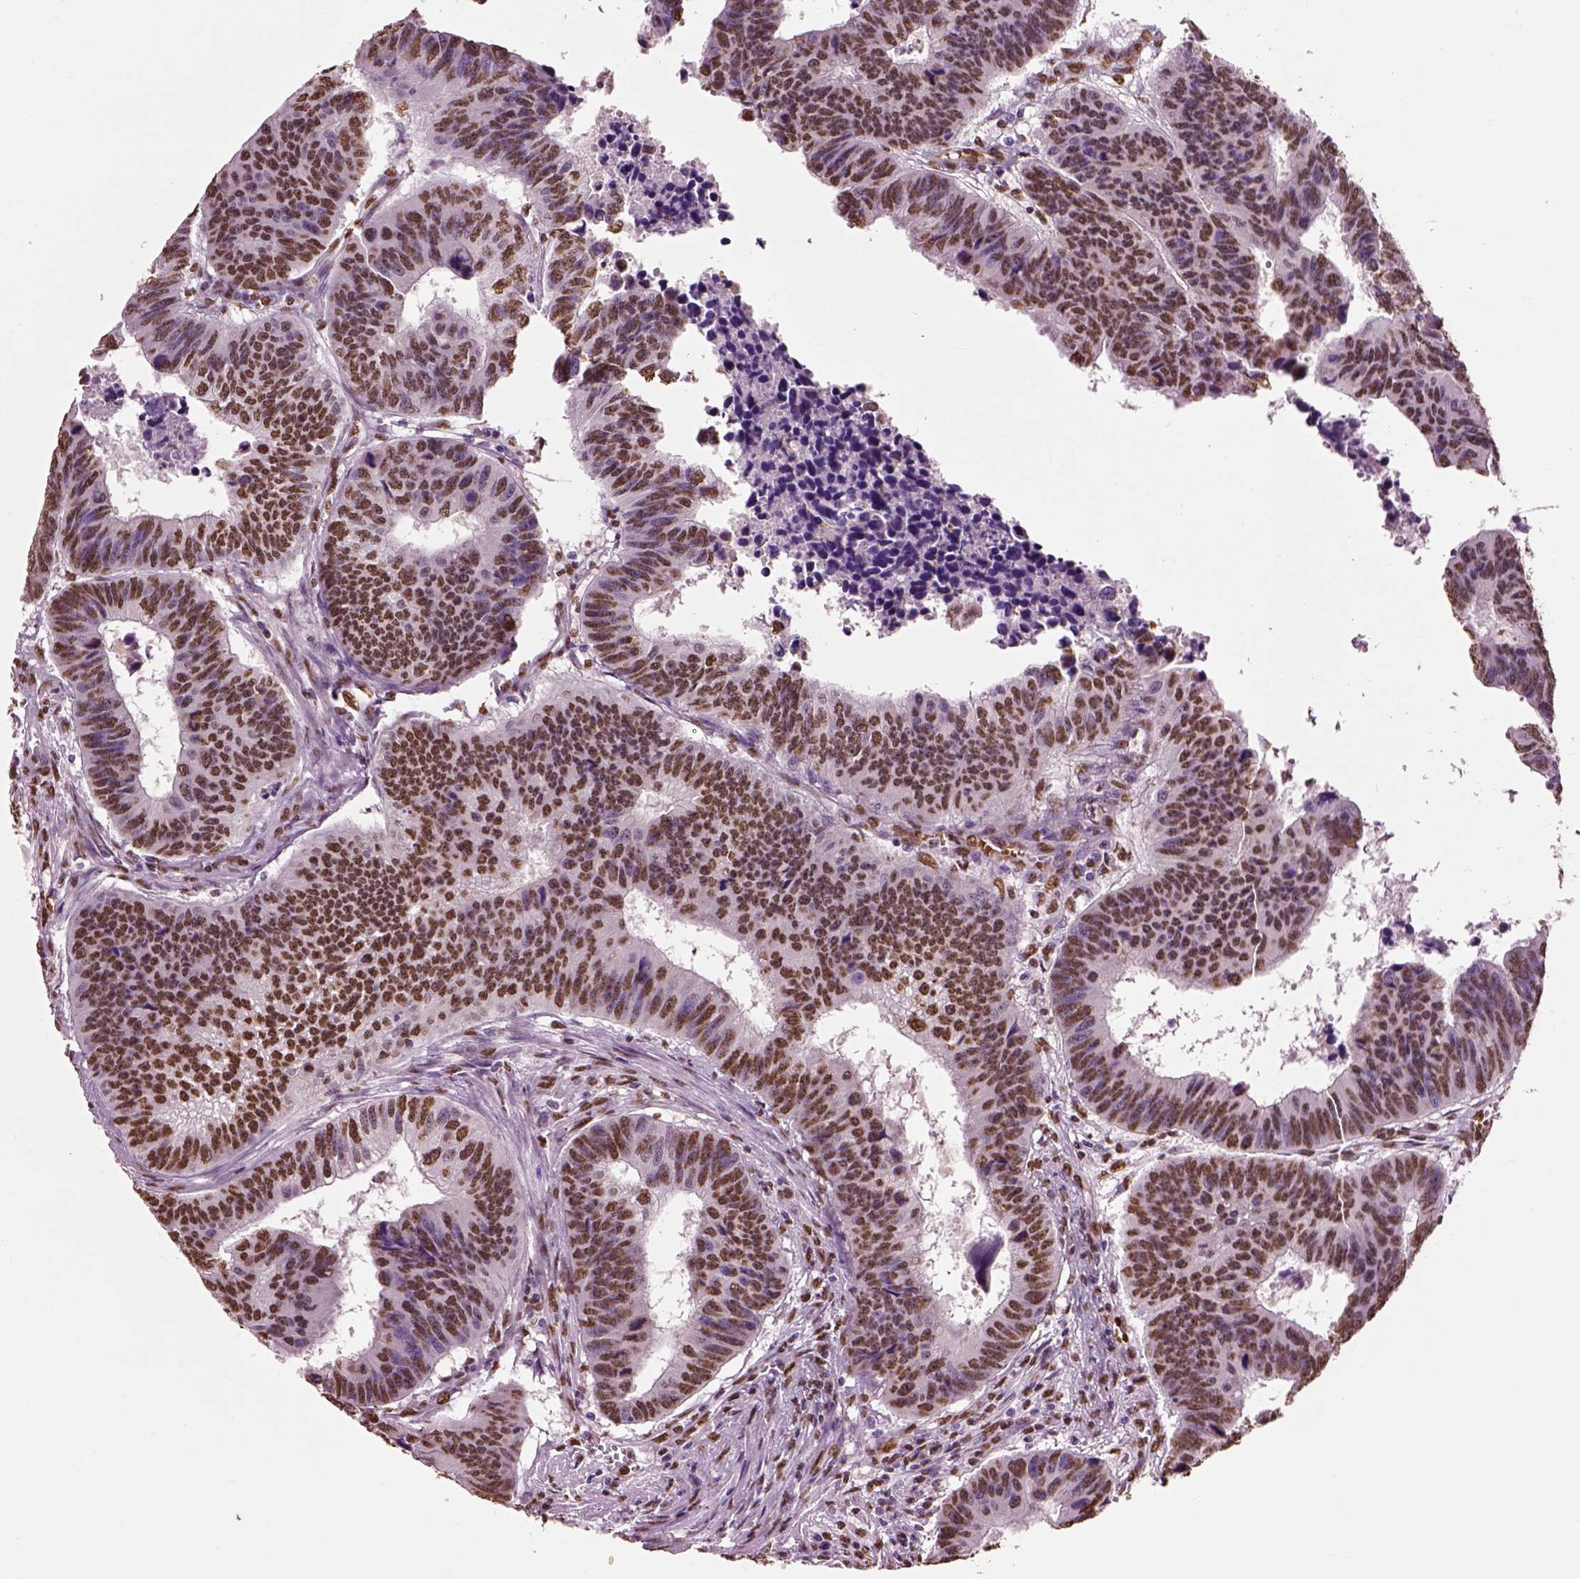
{"staining": {"intensity": "moderate", "quantity": ">75%", "location": "nuclear"}, "tissue": "colorectal cancer", "cell_type": "Tumor cells", "image_type": "cancer", "snomed": [{"axis": "morphology", "description": "Adenocarcinoma, NOS"}, {"axis": "topography", "description": "Rectum"}], "caption": "Immunohistochemistry (IHC) photomicrograph of neoplastic tissue: colorectal cancer (adenocarcinoma) stained using immunohistochemistry (IHC) demonstrates medium levels of moderate protein expression localized specifically in the nuclear of tumor cells, appearing as a nuclear brown color.", "gene": "DDX3X", "patient": {"sex": "female", "age": 85}}